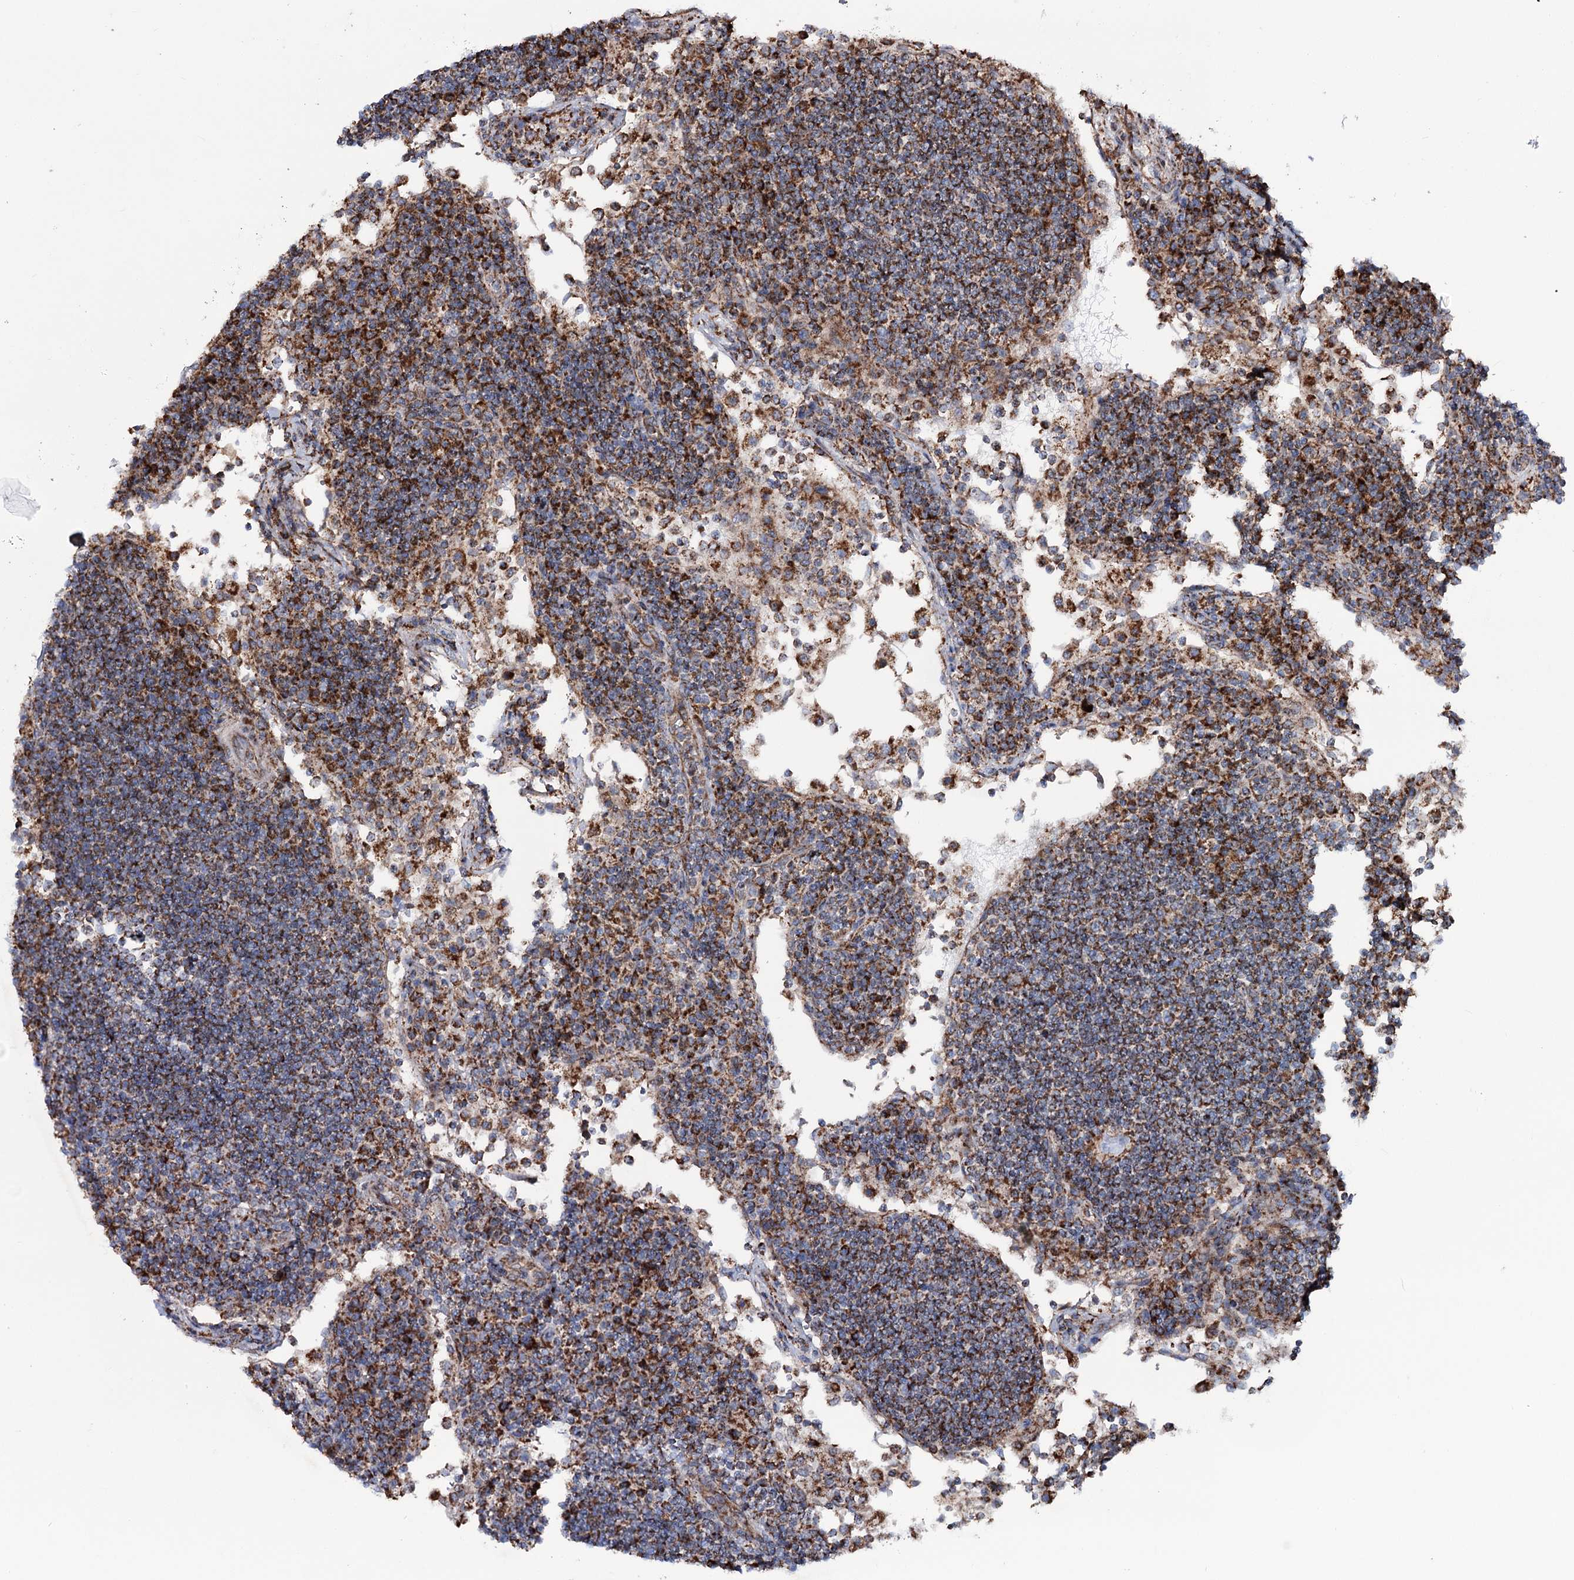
{"staining": {"intensity": "moderate", "quantity": ">75%", "location": "cytoplasmic/membranous"}, "tissue": "lymph node", "cell_type": "Germinal center cells", "image_type": "normal", "snomed": [{"axis": "morphology", "description": "Normal tissue, NOS"}, {"axis": "topography", "description": "Lymph node"}], "caption": "Germinal center cells demonstrate medium levels of moderate cytoplasmic/membranous positivity in about >75% of cells in unremarkable human lymph node.", "gene": "MSANTD2", "patient": {"sex": "female", "age": 53}}